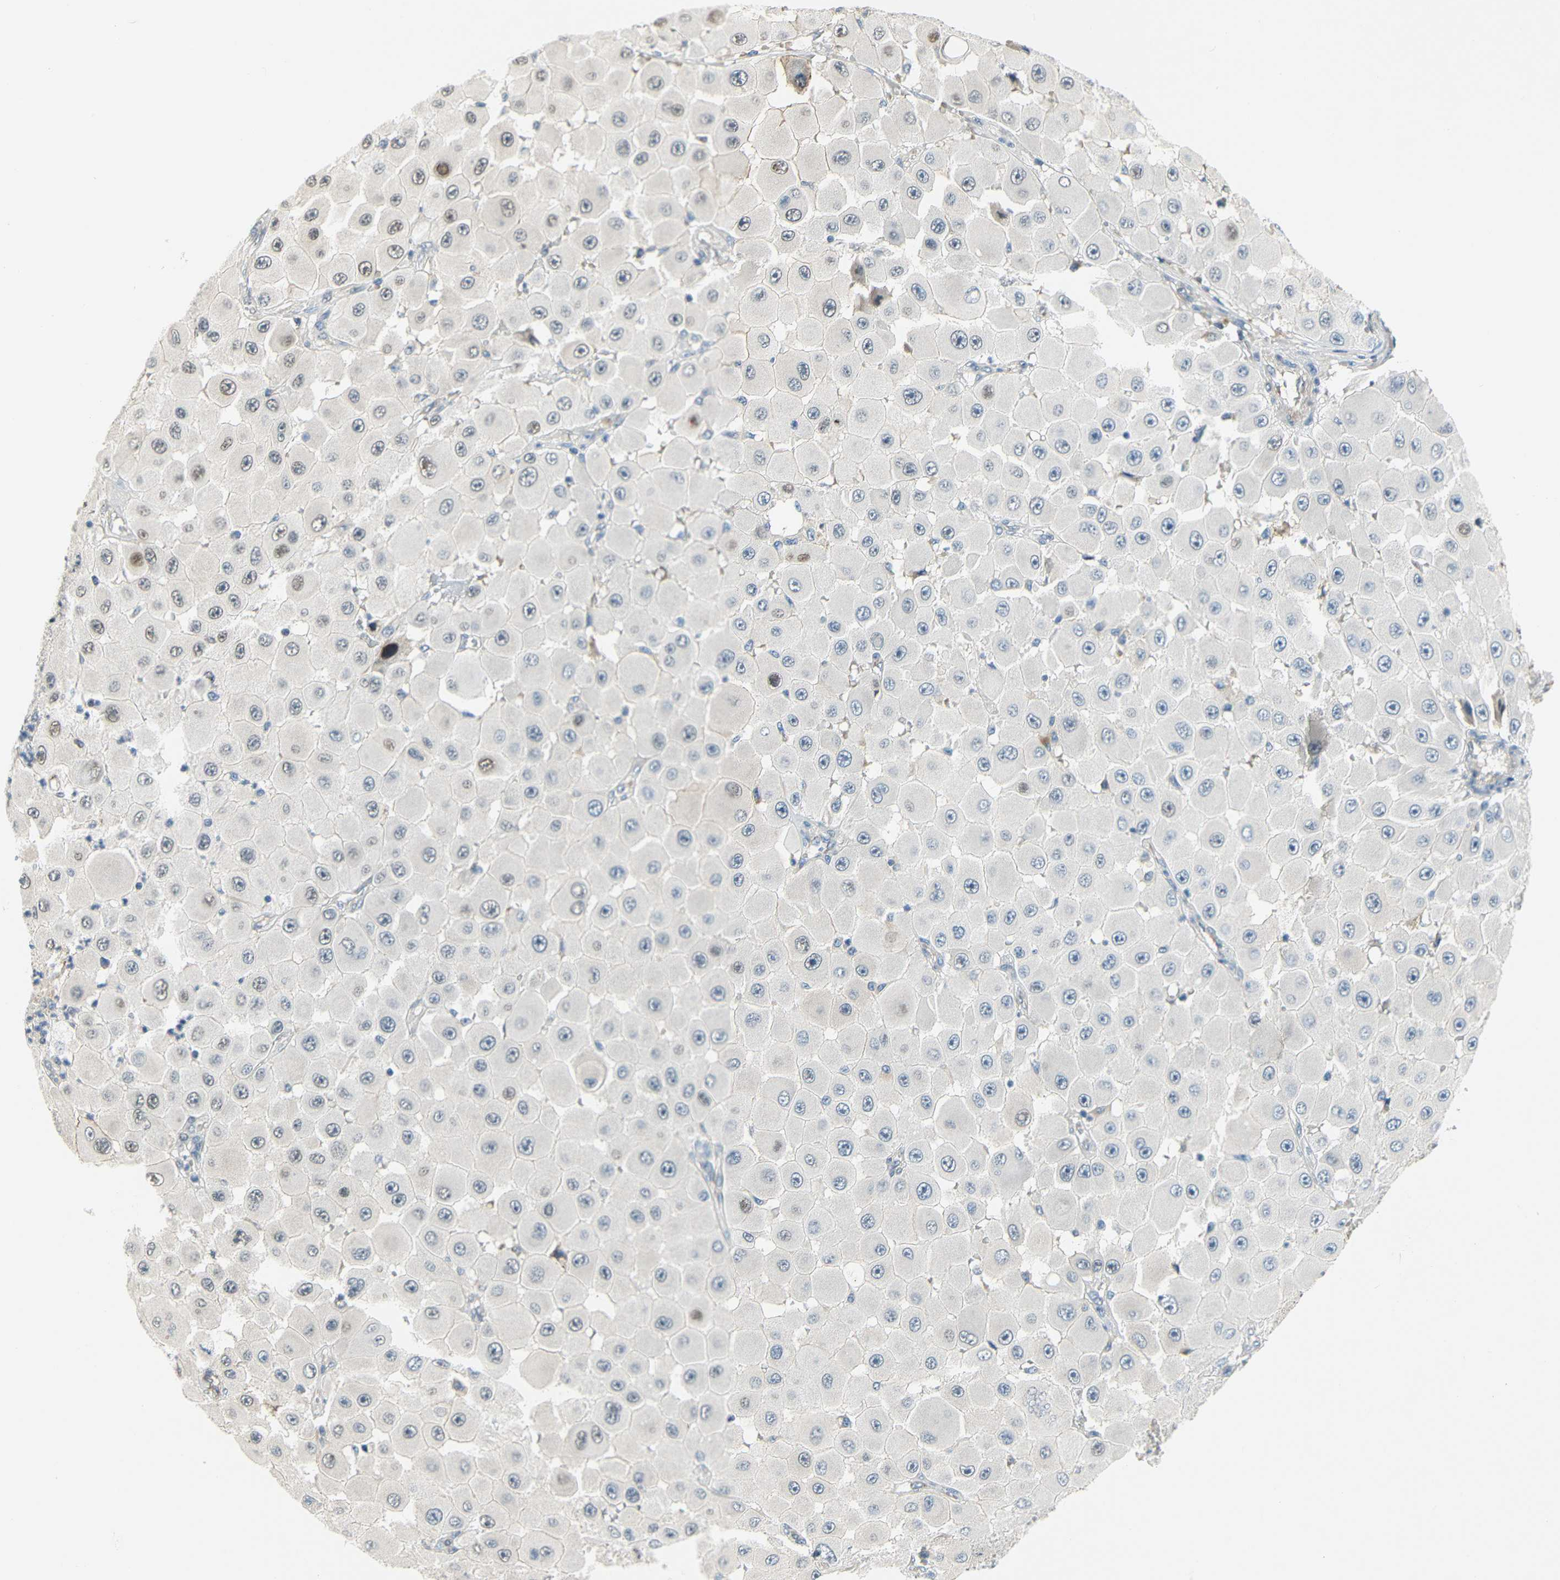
{"staining": {"intensity": "moderate", "quantity": "25%-75%", "location": "nuclear"}, "tissue": "melanoma", "cell_type": "Tumor cells", "image_type": "cancer", "snomed": [{"axis": "morphology", "description": "Malignant melanoma, NOS"}, {"axis": "topography", "description": "Skin"}], "caption": "Brown immunohistochemical staining in melanoma demonstrates moderate nuclear positivity in about 25%-75% of tumor cells. (DAB IHC, brown staining for protein, blue staining for nuclei).", "gene": "IMPG2", "patient": {"sex": "female", "age": 81}}